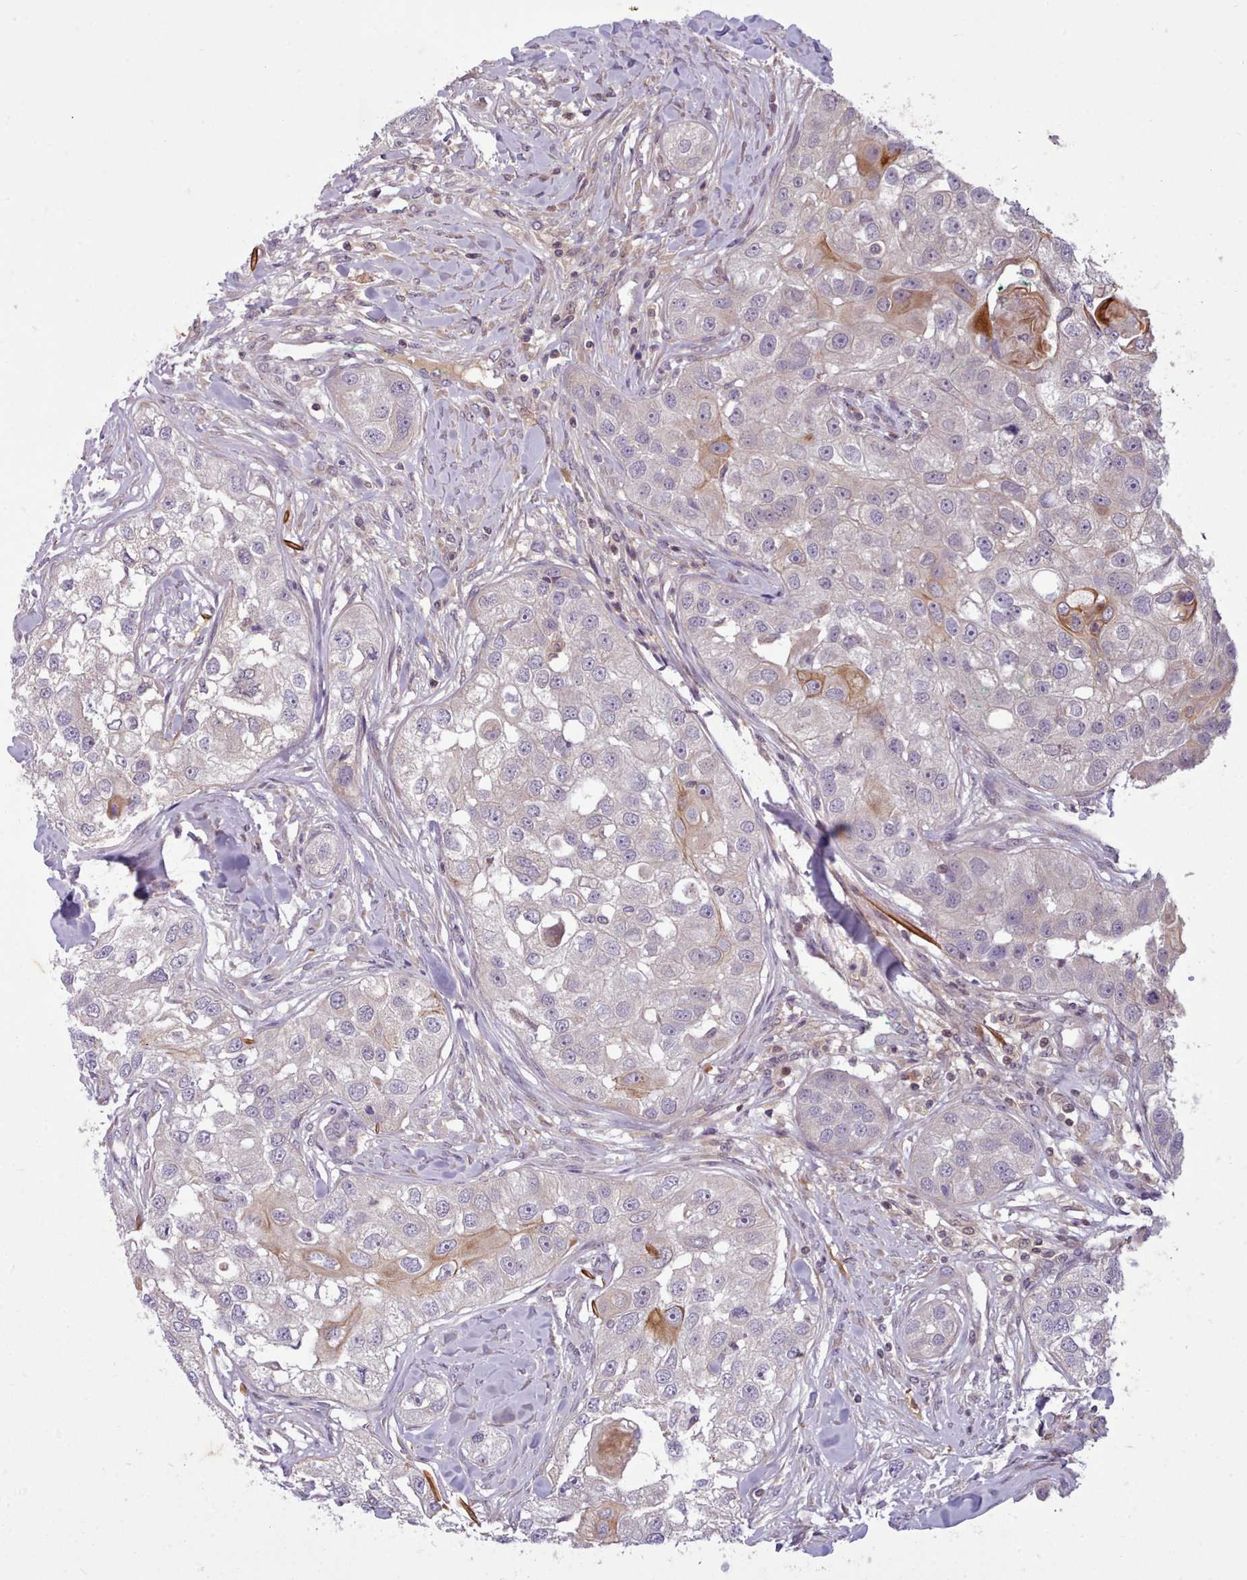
{"staining": {"intensity": "moderate", "quantity": "<25%", "location": "cytoplasmic/membranous"}, "tissue": "head and neck cancer", "cell_type": "Tumor cells", "image_type": "cancer", "snomed": [{"axis": "morphology", "description": "Normal tissue, NOS"}, {"axis": "morphology", "description": "Squamous cell carcinoma, NOS"}, {"axis": "topography", "description": "Skeletal muscle"}, {"axis": "topography", "description": "Head-Neck"}], "caption": "An image of head and neck squamous cell carcinoma stained for a protein reveals moderate cytoplasmic/membranous brown staining in tumor cells.", "gene": "NMRK1", "patient": {"sex": "male", "age": 51}}